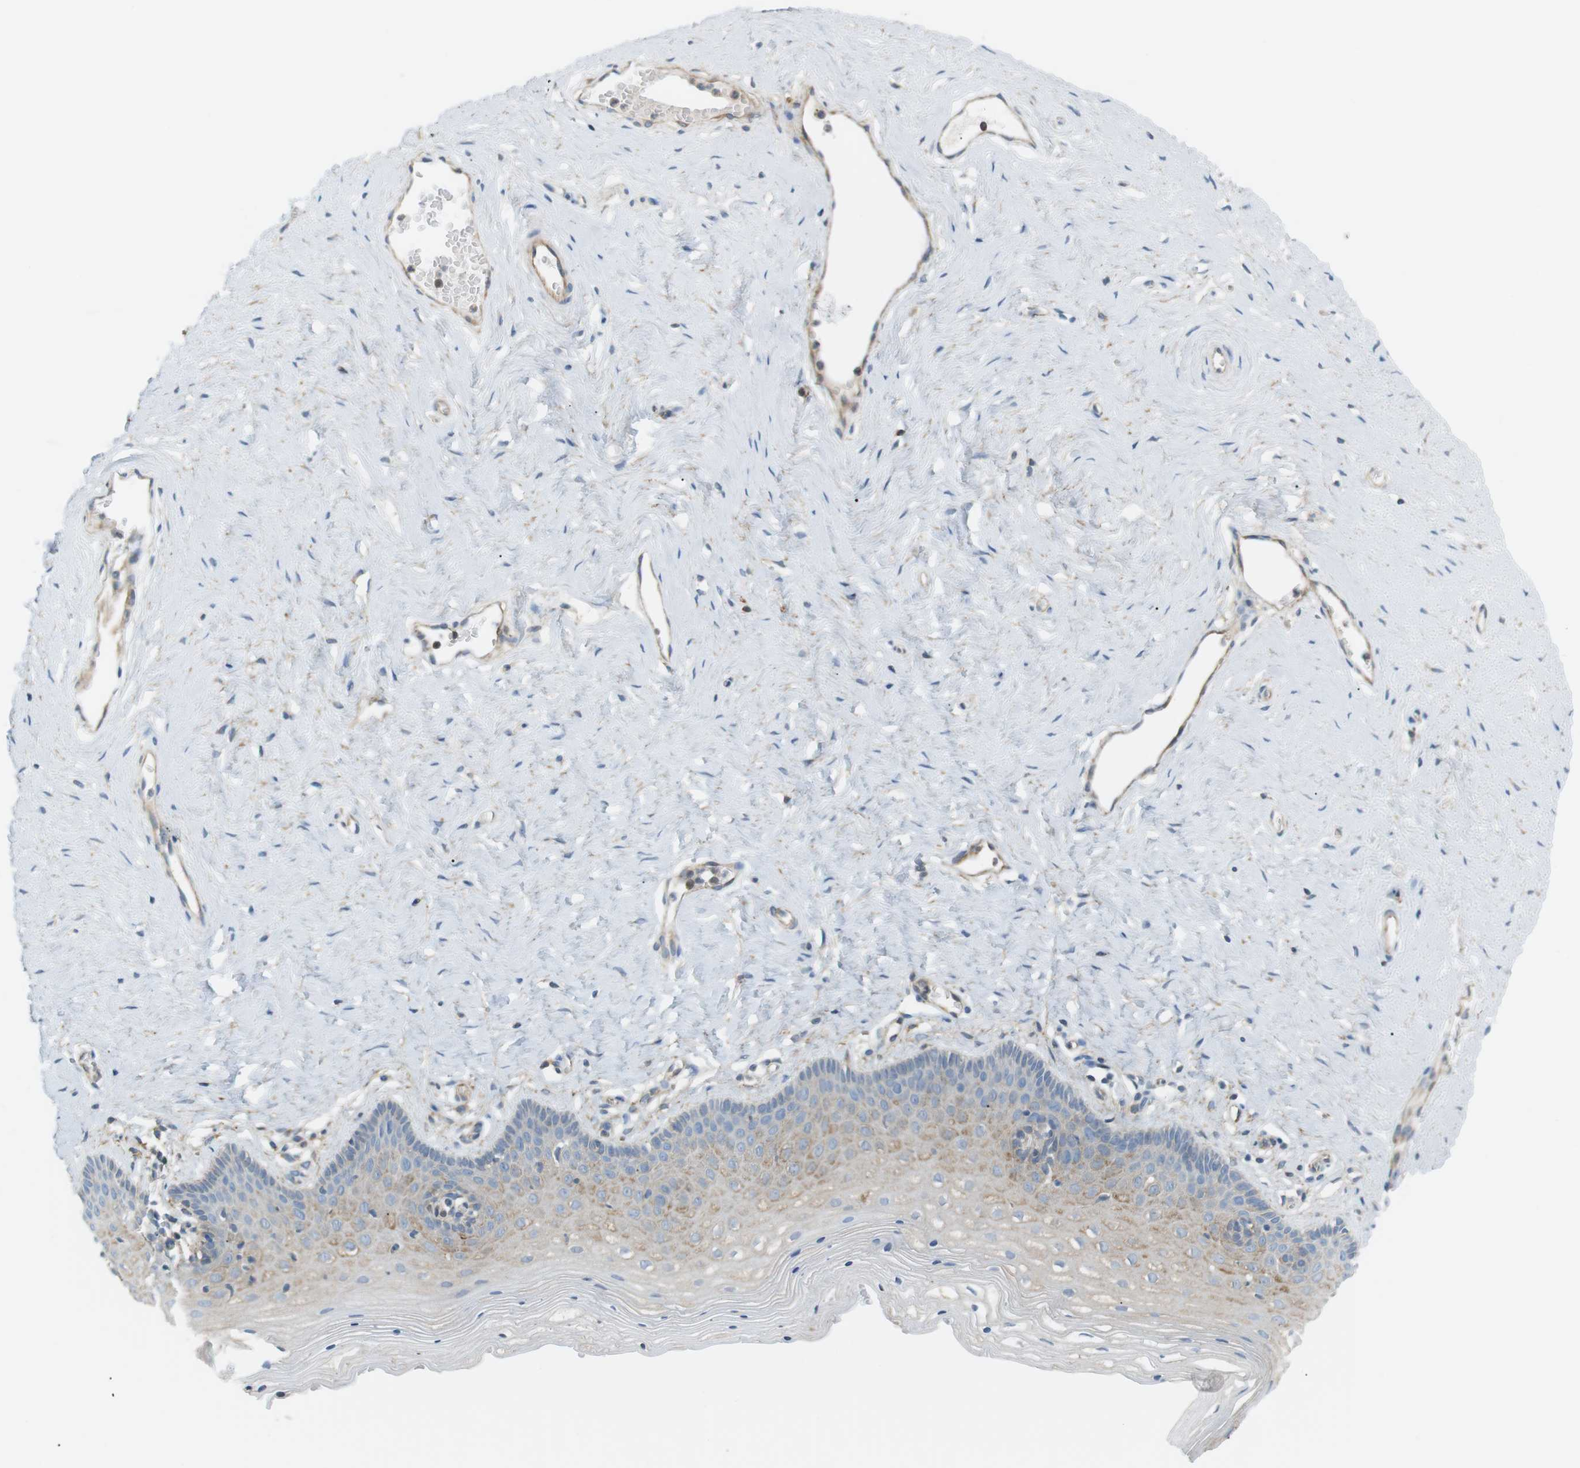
{"staining": {"intensity": "moderate", "quantity": "<25%", "location": "cytoplasmic/membranous"}, "tissue": "vagina", "cell_type": "Squamous epithelial cells", "image_type": "normal", "snomed": [{"axis": "morphology", "description": "Normal tissue, NOS"}, {"axis": "topography", "description": "Vagina"}], "caption": "Protein expression analysis of normal human vagina reveals moderate cytoplasmic/membranous staining in approximately <25% of squamous epithelial cells. (brown staining indicates protein expression, while blue staining denotes nuclei).", "gene": "PEPD", "patient": {"sex": "female", "age": 32}}